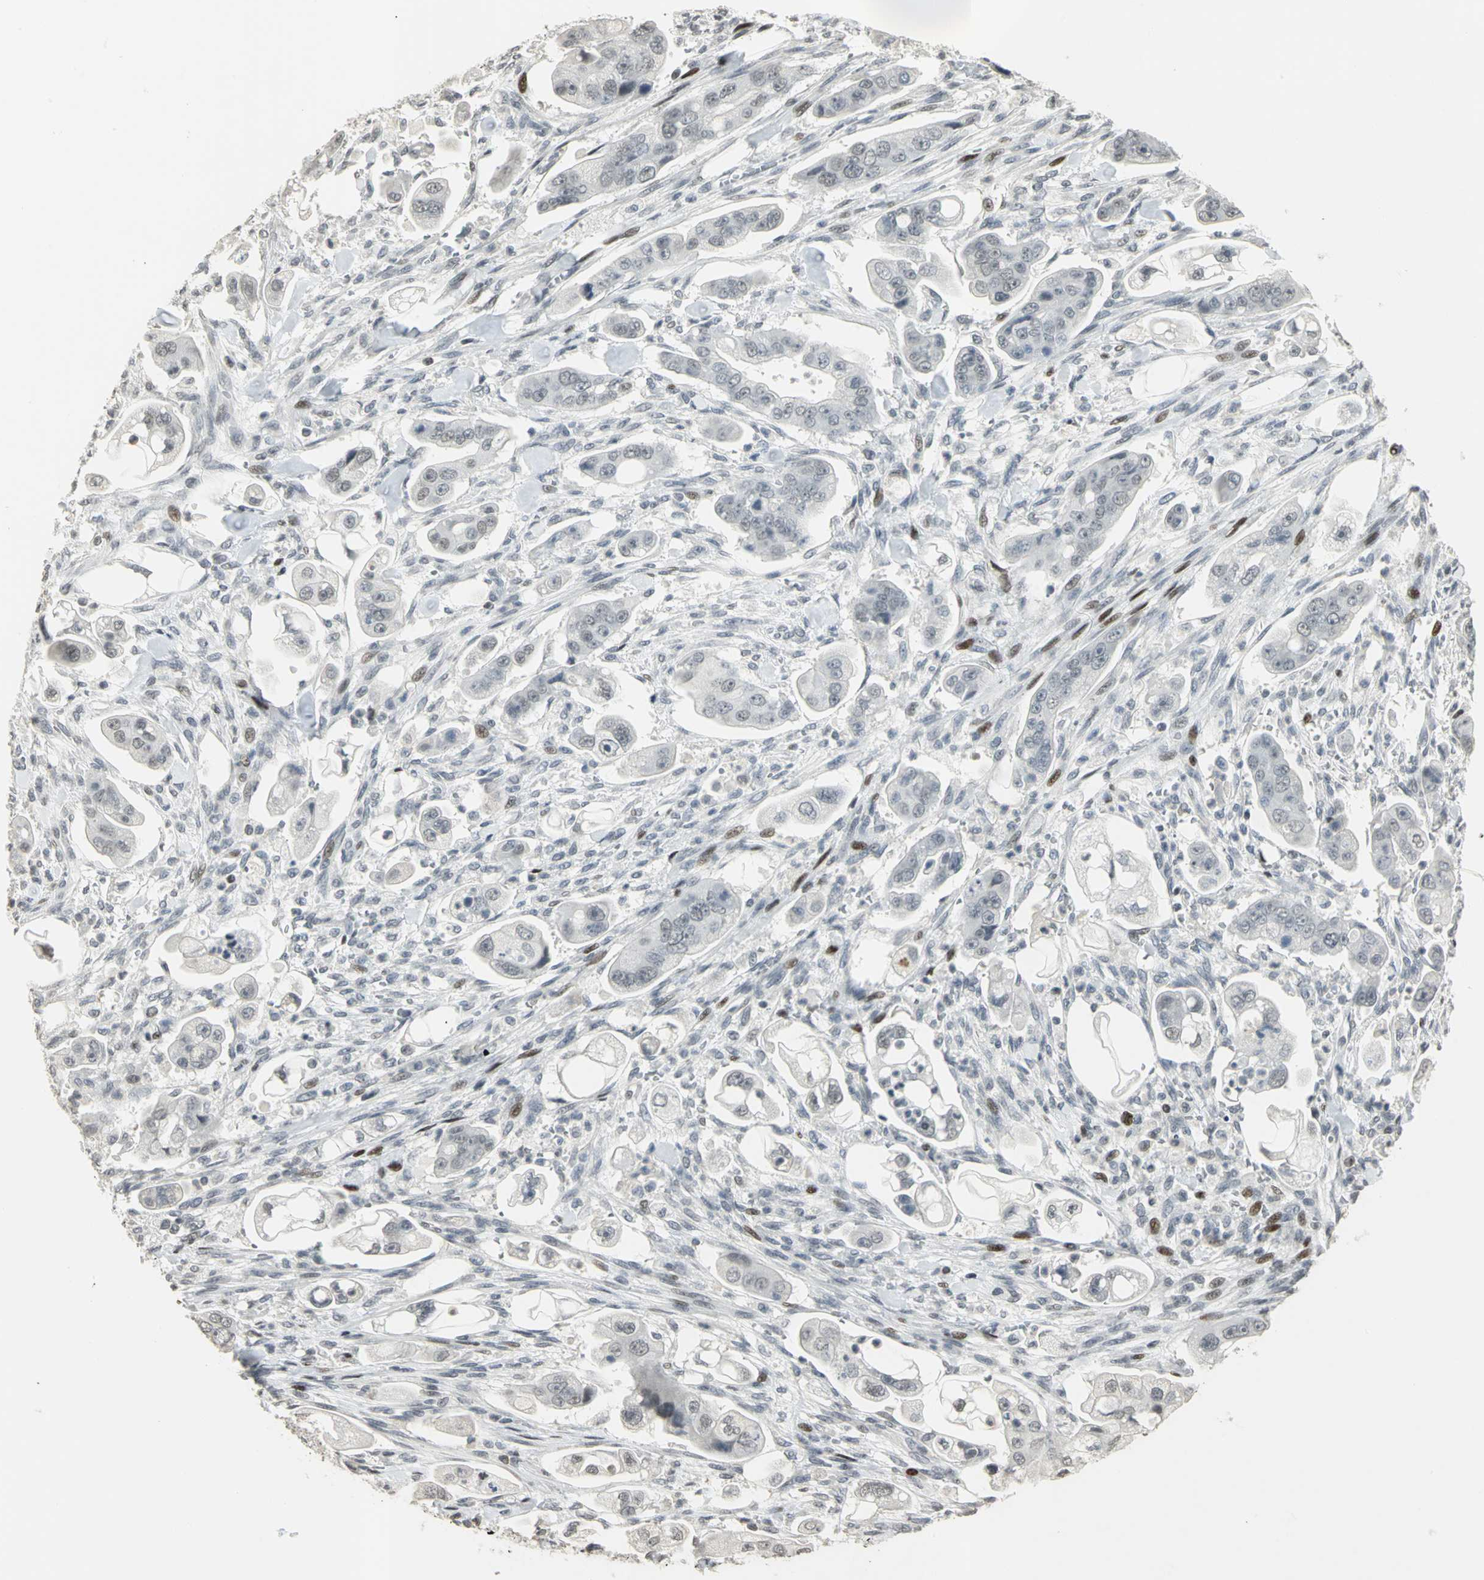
{"staining": {"intensity": "negative", "quantity": "none", "location": "none"}, "tissue": "stomach cancer", "cell_type": "Tumor cells", "image_type": "cancer", "snomed": [{"axis": "morphology", "description": "Adenocarcinoma, NOS"}, {"axis": "topography", "description": "Stomach"}], "caption": "Stomach adenocarcinoma stained for a protein using IHC exhibits no positivity tumor cells.", "gene": "KDM1A", "patient": {"sex": "male", "age": 62}}